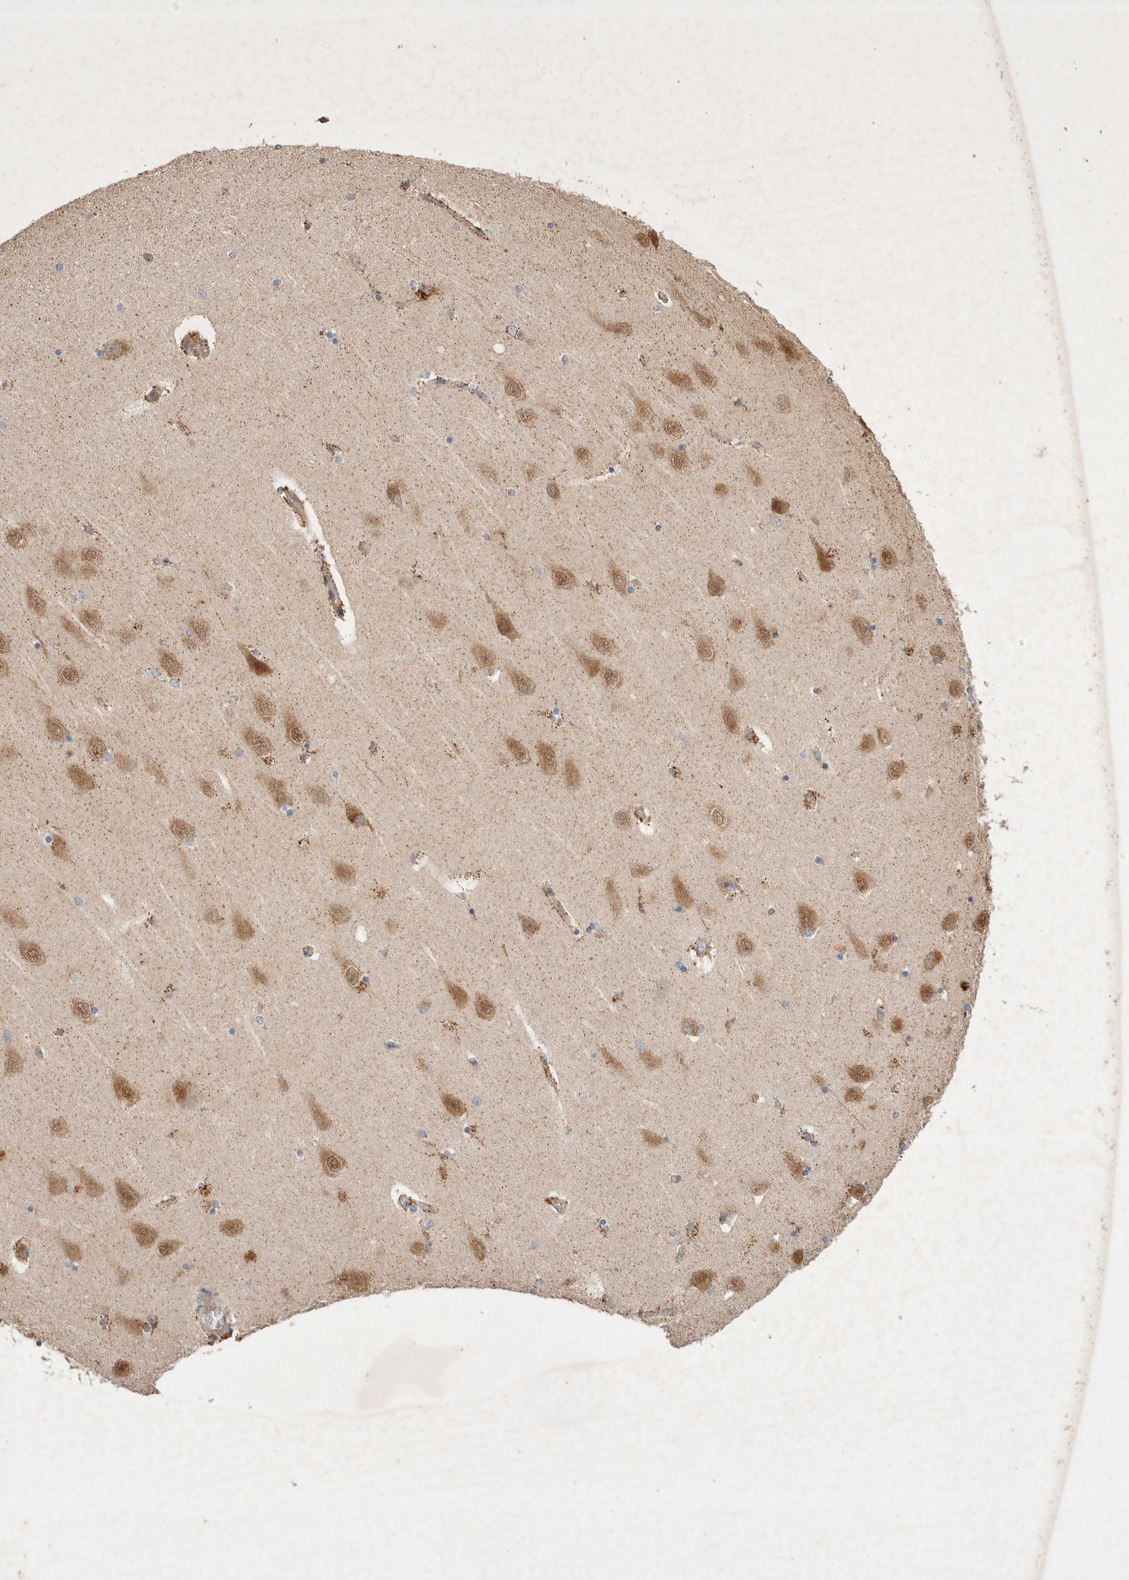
{"staining": {"intensity": "negative", "quantity": "none", "location": "none"}, "tissue": "hippocampus", "cell_type": "Glial cells", "image_type": "normal", "snomed": [{"axis": "morphology", "description": "Normal tissue, NOS"}, {"axis": "topography", "description": "Hippocampus"}], "caption": "A high-resolution photomicrograph shows IHC staining of benign hippocampus, which demonstrates no significant expression in glial cells.", "gene": "NMU", "patient": {"sex": "female", "age": 54}}